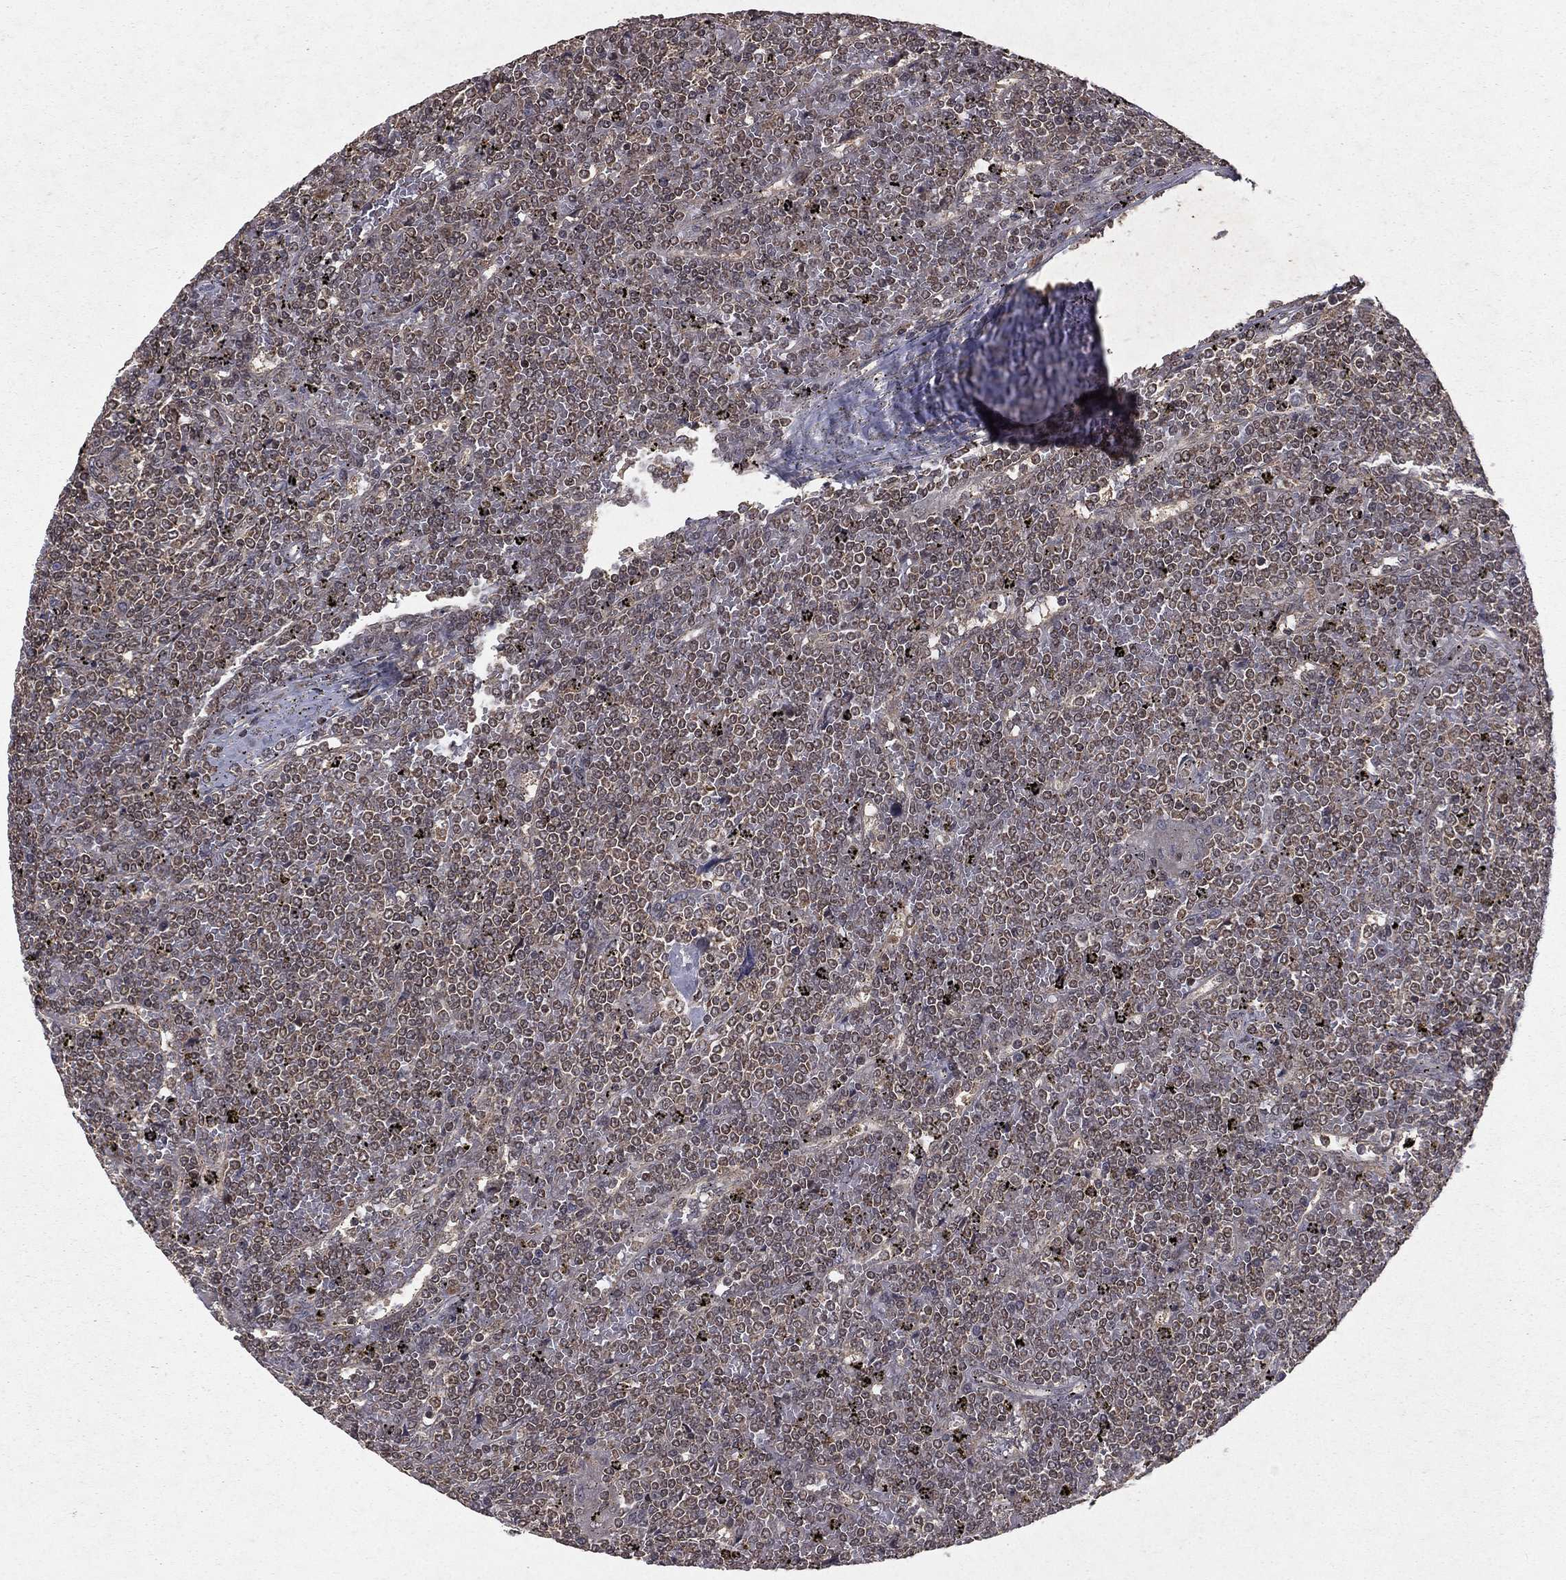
{"staining": {"intensity": "weak", "quantity": "<25%", "location": "cytoplasmic/membranous"}, "tissue": "lymphoma", "cell_type": "Tumor cells", "image_type": "cancer", "snomed": [{"axis": "morphology", "description": "Malignant lymphoma, non-Hodgkin's type, Low grade"}, {"axis": "topography", "description": "Spleen"}], "caption": "Lymphoma was stained to show a protein in brown. There is no significant expression in tumor cells.", "gene": "ZDHHC15", "patient": {"sex": "female", "age": 19}}